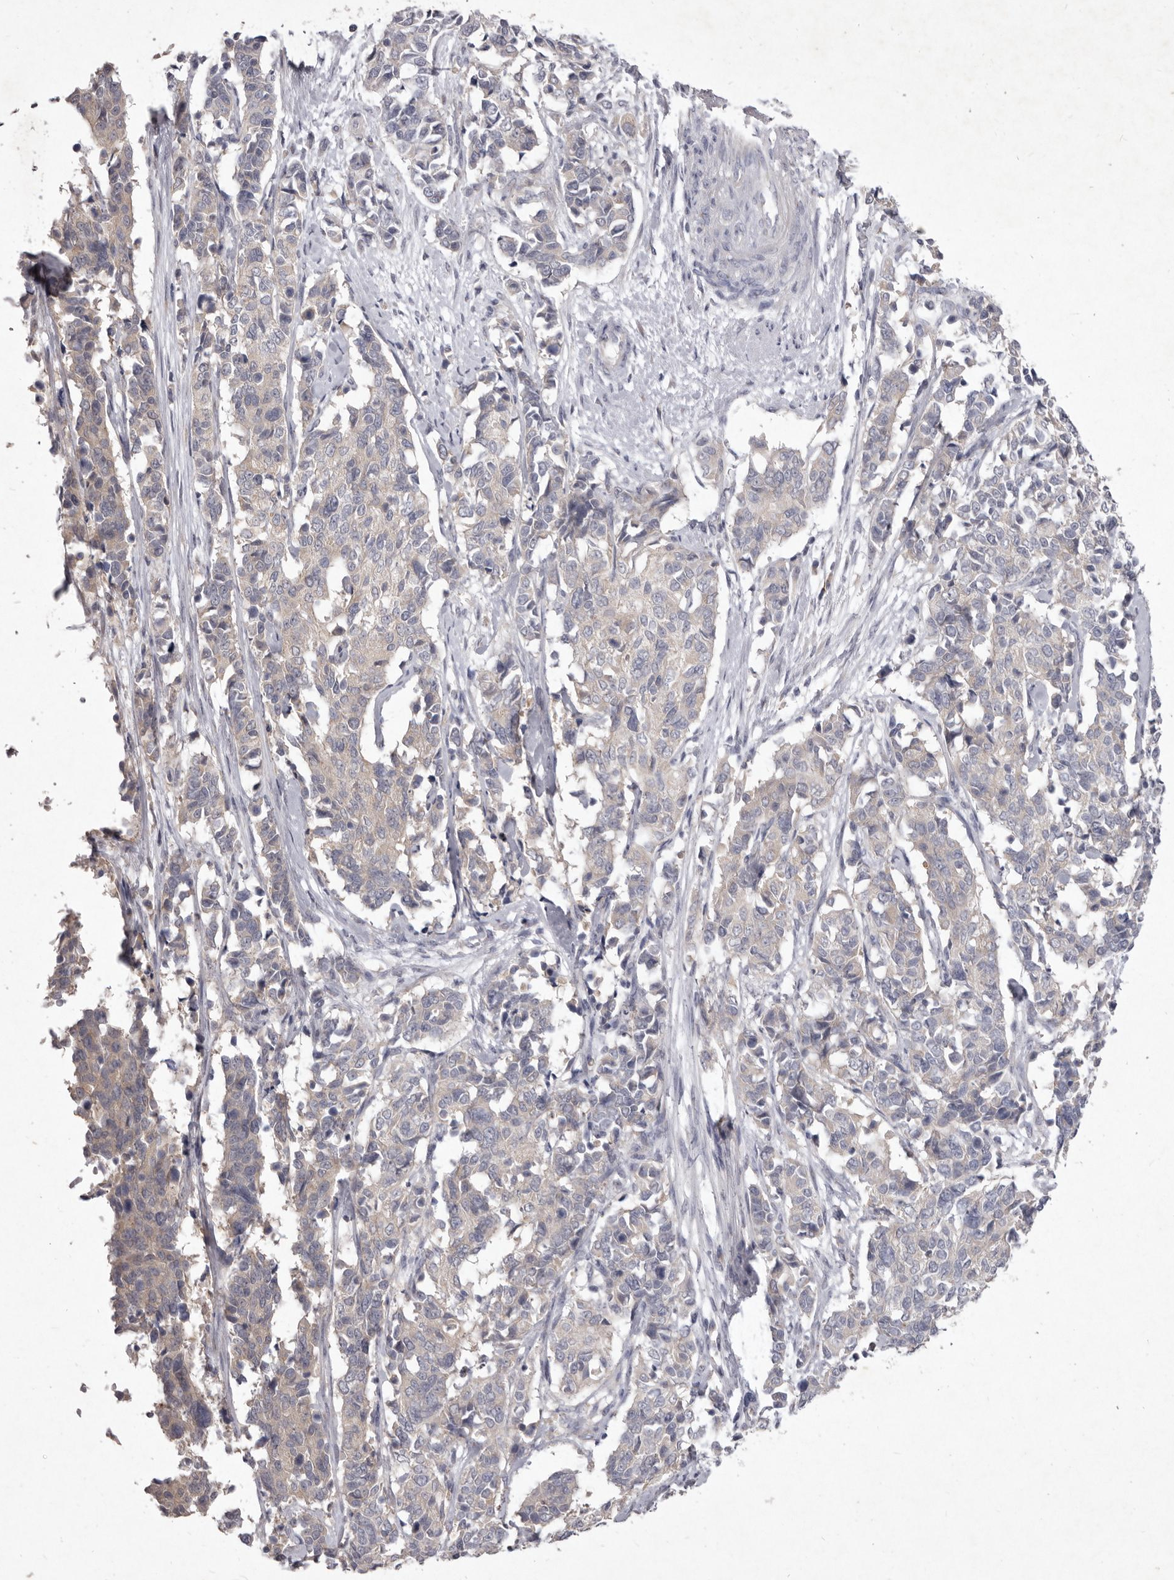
{"staining": {"intensity": "negative", "quantity": "none", "location": "none"}, "tissue": "cervical cancer", "cell_type": "Tumor cells", "image_type": "cancer", "snomed": [{"axis": "morphology", "description": "Normal tissue, NOS"}, {"axis": "morphology", "description": "Squamous cell carcinoma, NOS"}, {"axis": "topography", "description": "Cervix"}], "caption": "A high-resolution image shows immunohistochemistry staining of cervical cancer, which demonstrates no significant expression in tumor cells.", "gene": "P2RX6", "patient": {"sex": "female", "age": 35}}